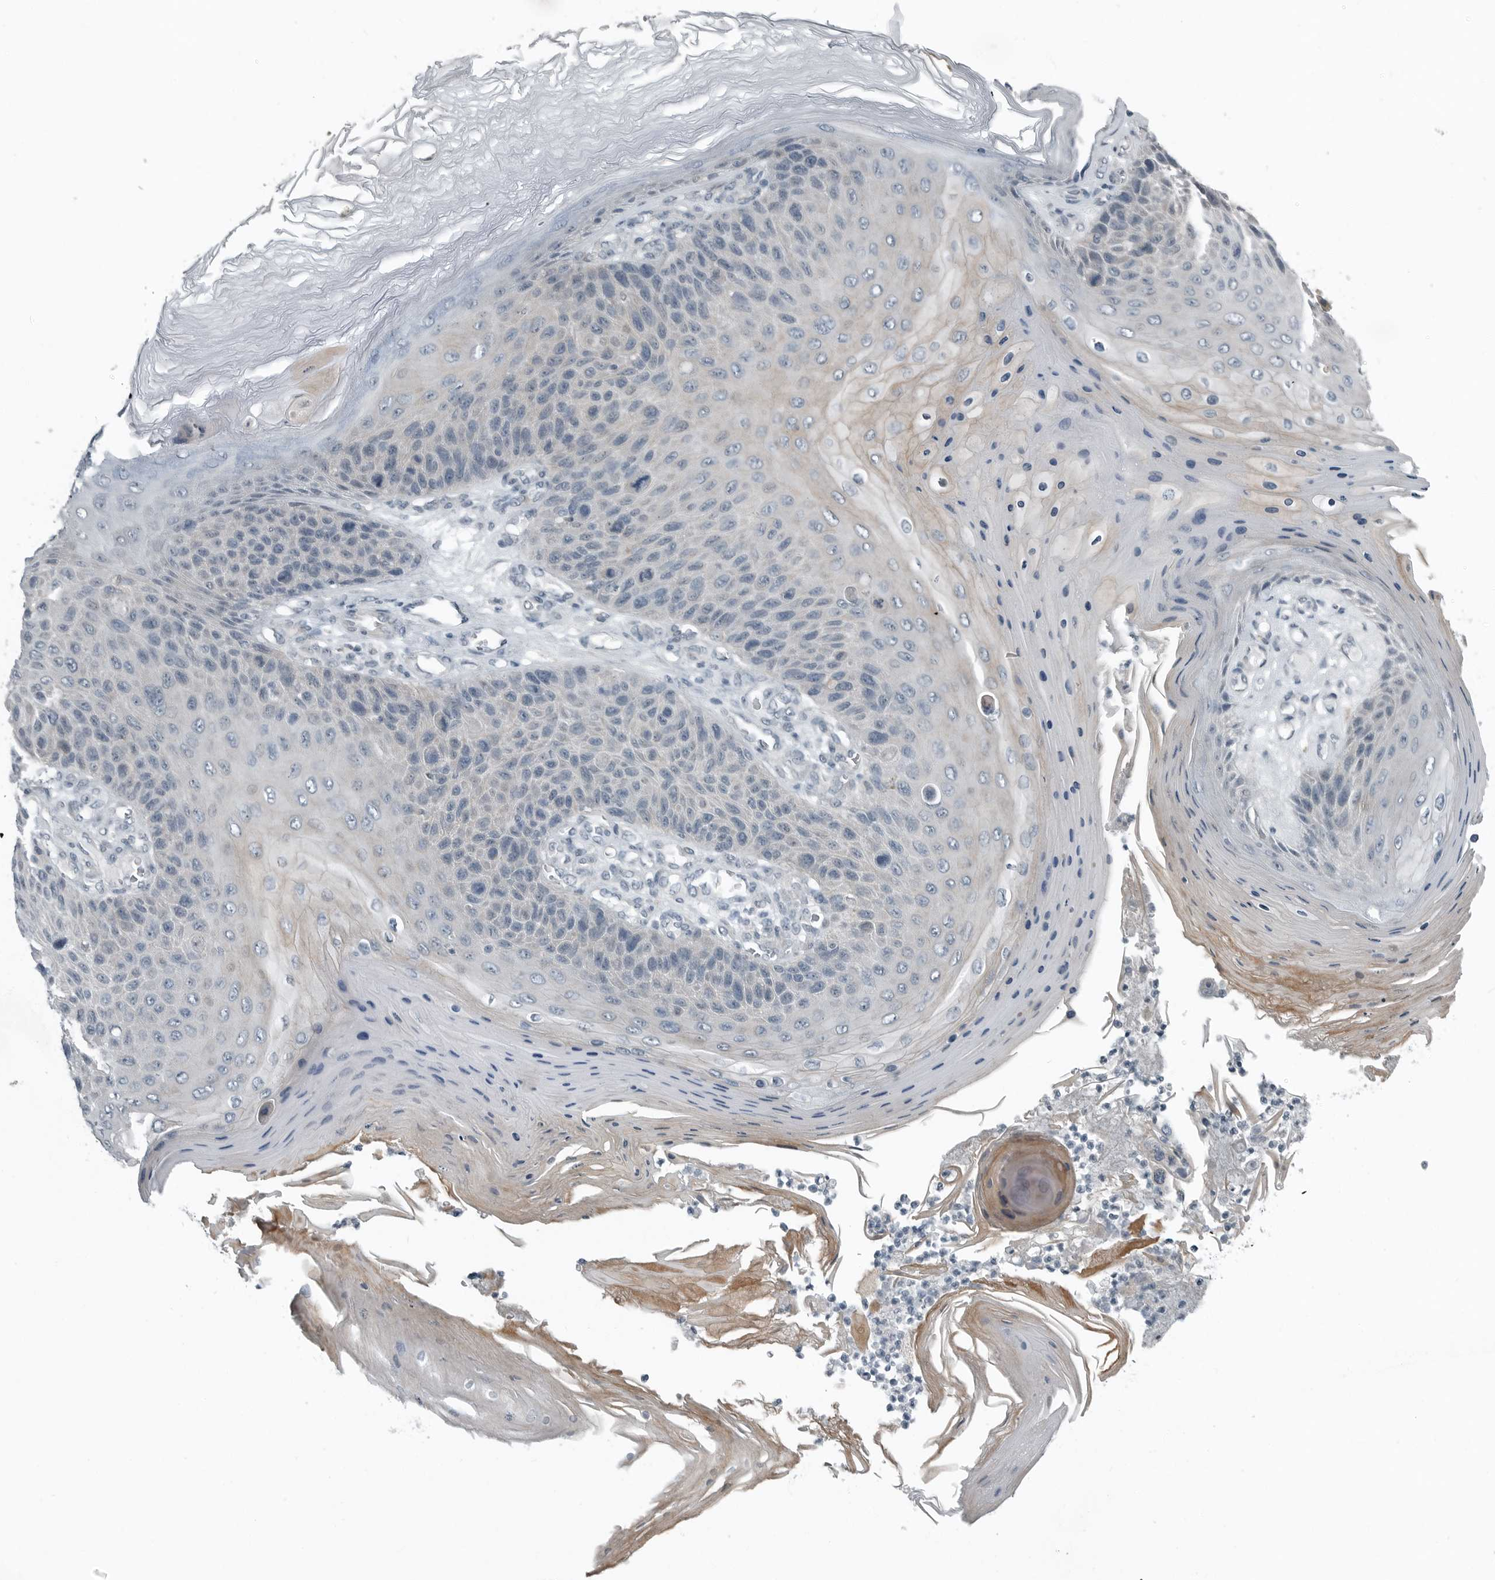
{"staining": {"intensity": "negative", "quantity": "none", "location": "none"}, "tissue": "skin cancer", "cell_type": "Tumor cells", "image_type": "cancer", "snomed": [{"axis": "morphology", "description": "Squamous cell carcinoma, NOS"}, {"axis": "topography", "description": "Skin"}], "caption": "A photomicrograph of skin squamous cell carcinoma stained for a protein demonstrates no brown staining in tumor cells.", "gene": "KYAT1", "patient": {"sex": "female", "age": 88}}